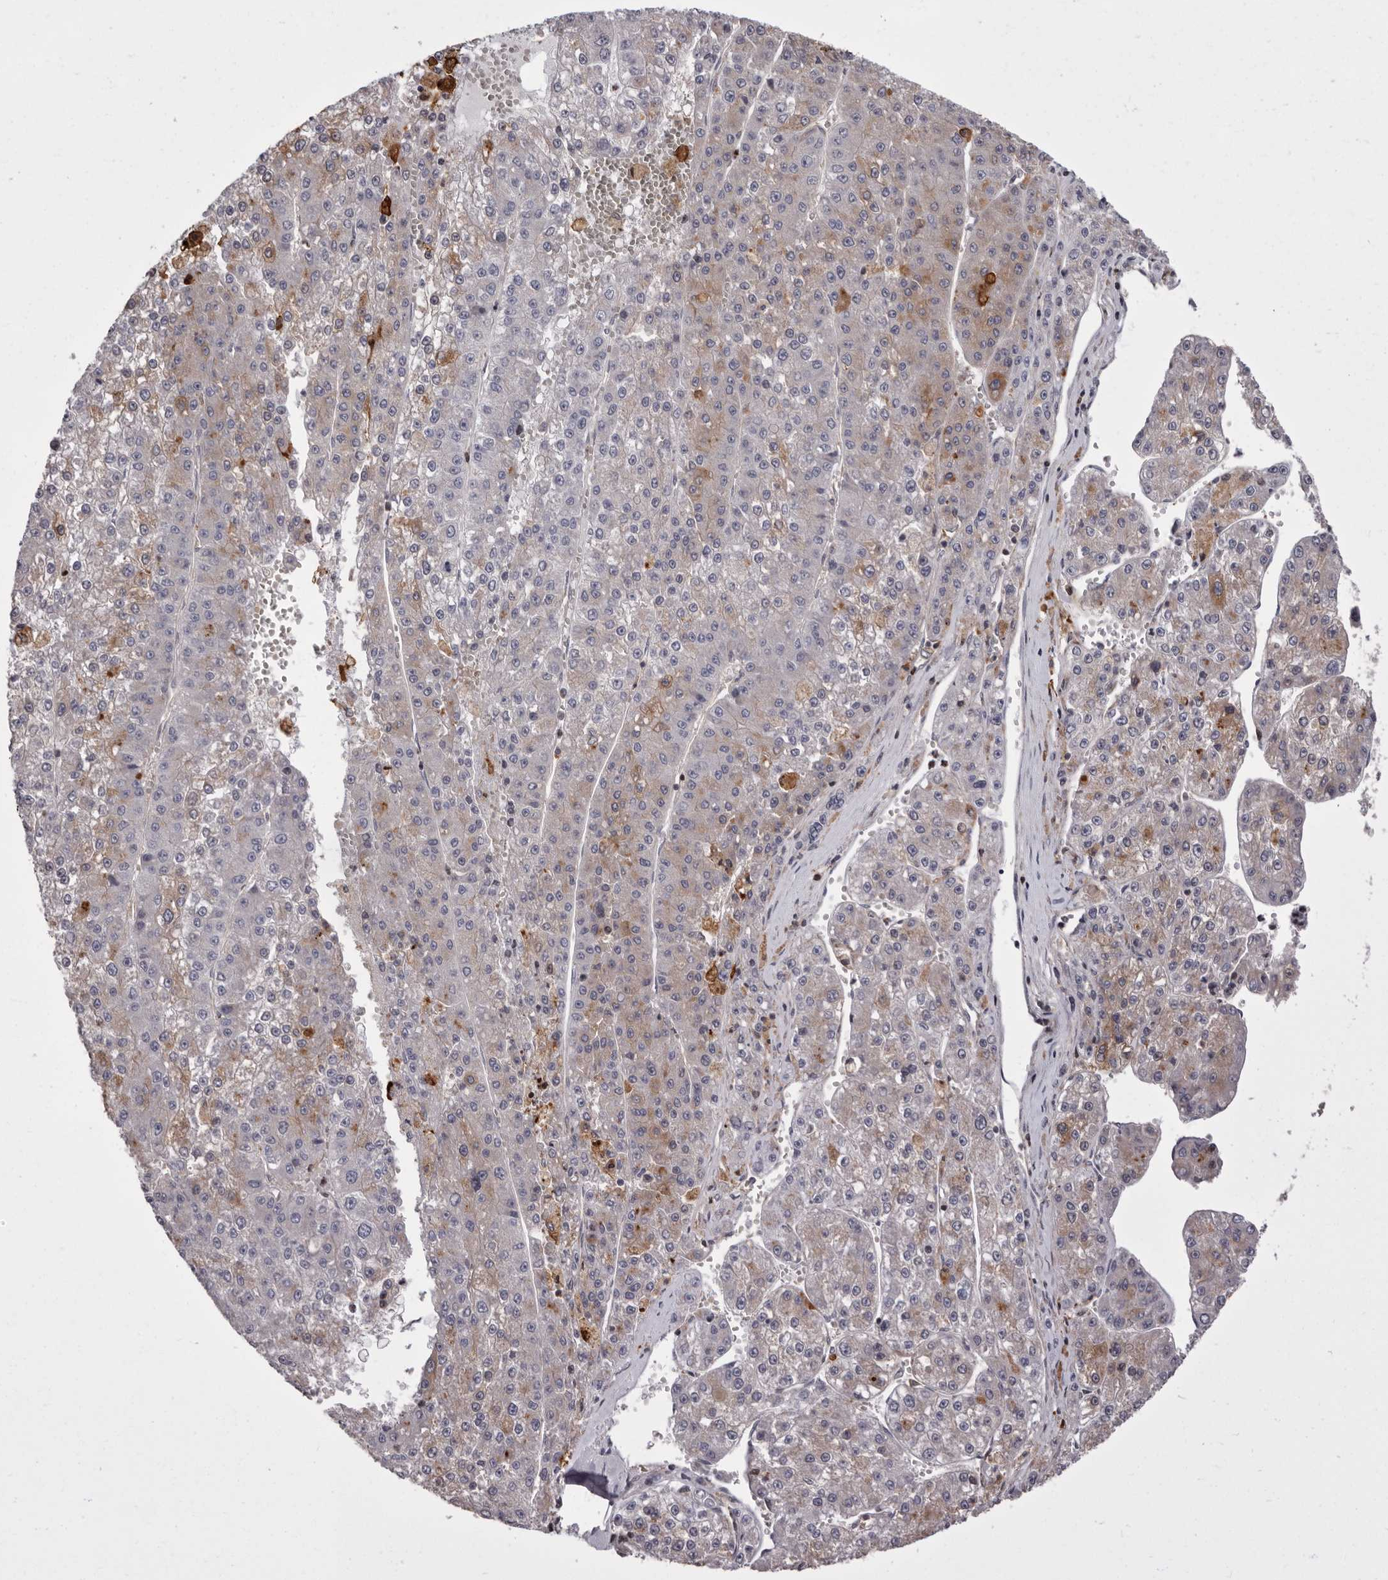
{"staining": {"intensity": "weak", "quantity": "<25%", "location": "cytoplasmic/membranous"}, "tissue": "liver cancer", "cell_type": "Tumor cells", "image_type": "cancer", "snomed": [{"axis": "morphology", "description": "Carcinoma, Hepatocellular, NOS"}, {"axis": "topography", "description": "Liver"}], "caption": "An image of liver cancer (hepatocellular carcinoma) stained for a protein displays no brown staining in tumor cells.", "gene": "FGFR4", "patient": {"sex": "female", "age": 73}}